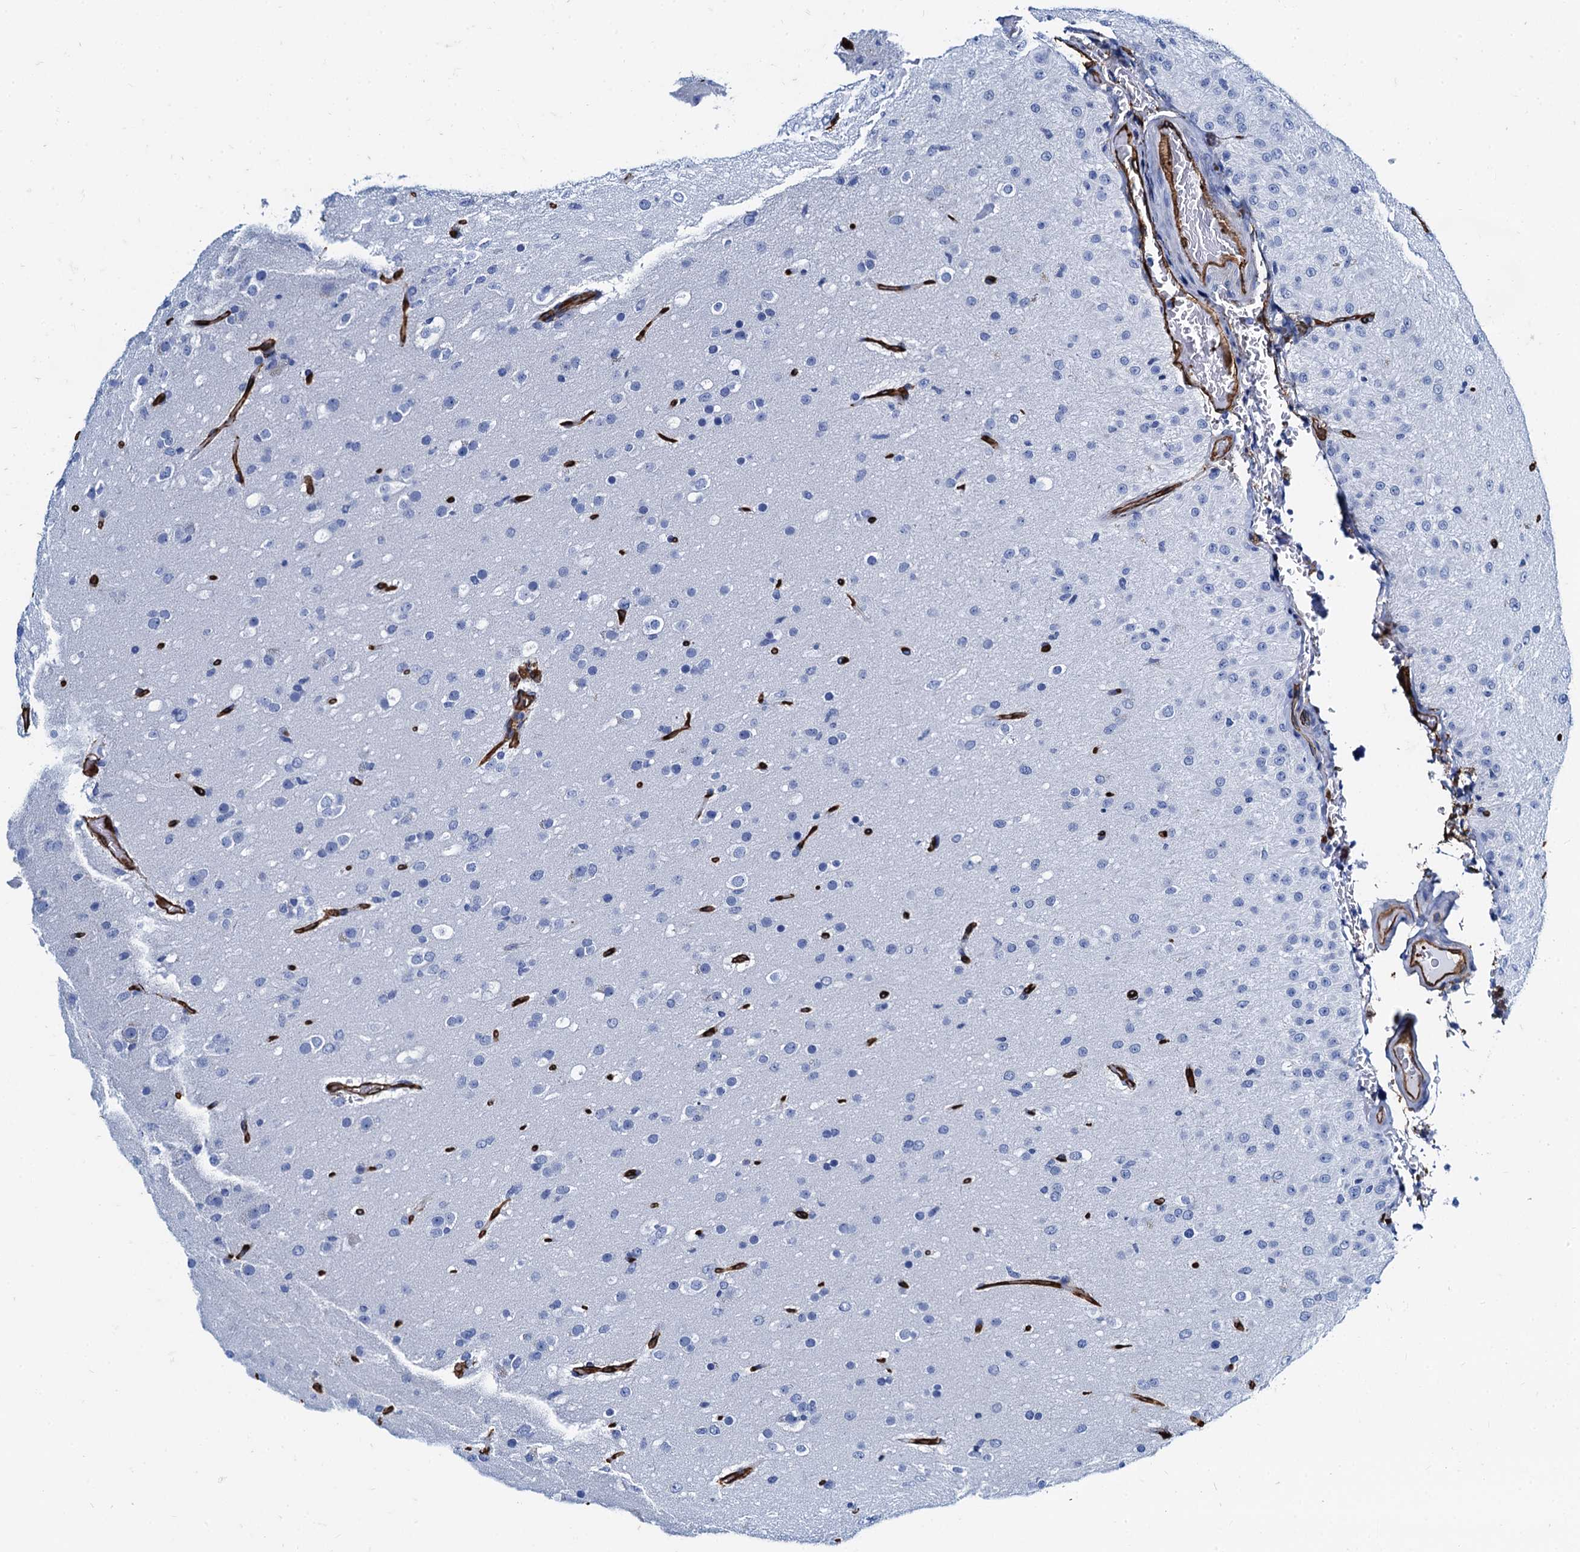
{"staining": {"intensity": "negative", "quantity": "none", "location": "none"}, "tissue": "glioma", "cell_type": "Tumor cells", "image_type": "cancer", "snomed": [{"axis": "morphology", "description": "Glioma, malignant, Low grade"}, {"axis": "topography", "description": "Brain"}], "caption": "Immunohistochemical staining of malignant glioma (low-grade) demonstrates no significant positivity in tumor cells.", "gene": "CAVIN2", "patient": {"sex": "male", "age": 65}}